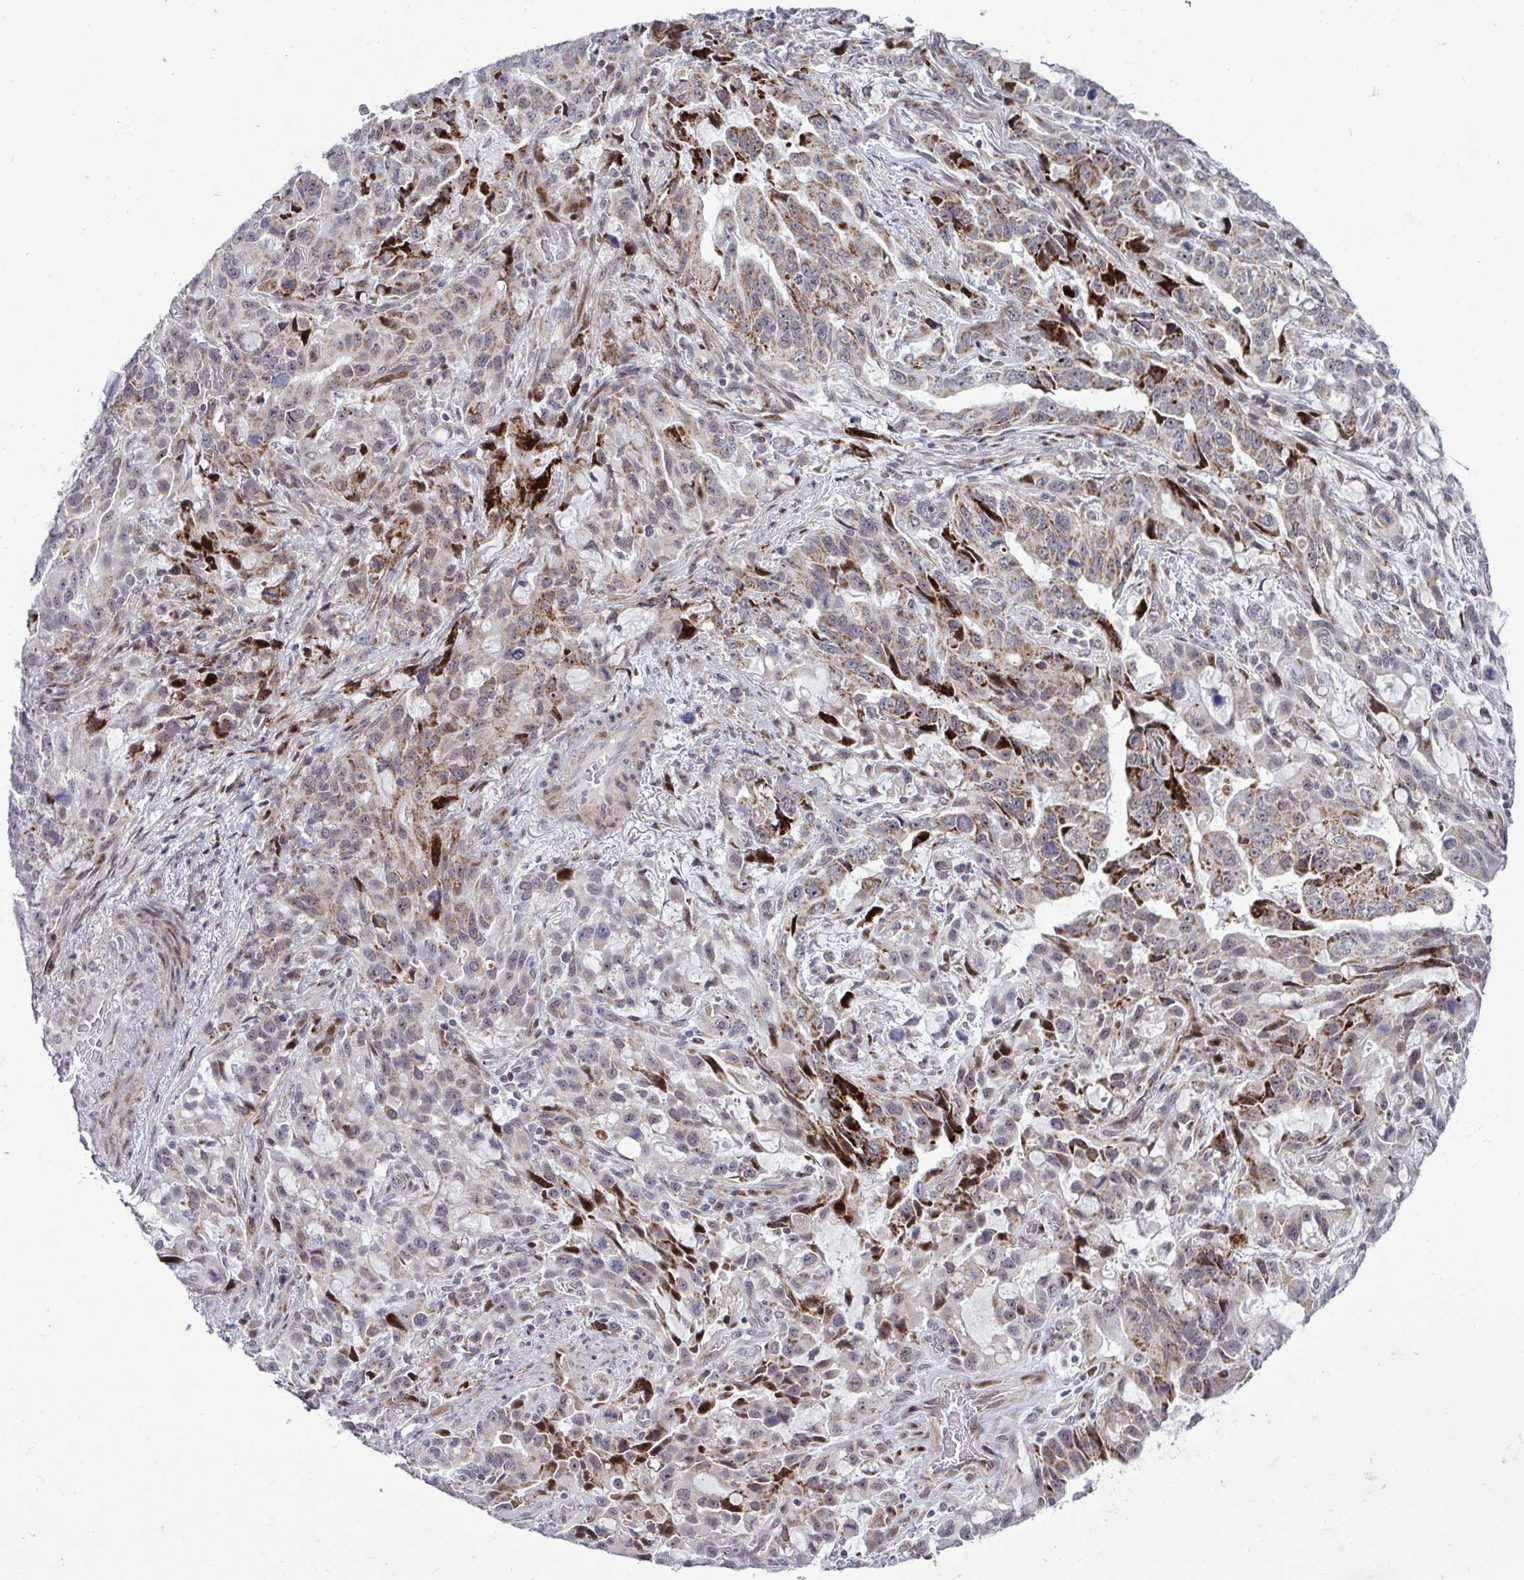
{"staining": {"intensity": "moderate", "quantity": "25%-75%", "location": "cytoplasmic/membranous"}, "tissue": "stomach cancer", "cell_type": "Tumor cells", "image_type": "cancer", "snomed": [{"axis": "morphology", "description": "Adenocarcinoma, NOS"}, {"axis": "topography", "description": "Stomach, upper"}], "caption": "Brown immunohistochemical staining in human stomach cancer displays moderate cytoplasmic/membranous expression in approximately 25%-75% of tumor cells.", "gene": "DZIP1", "patient": {"sex": "male", "age": 85}}